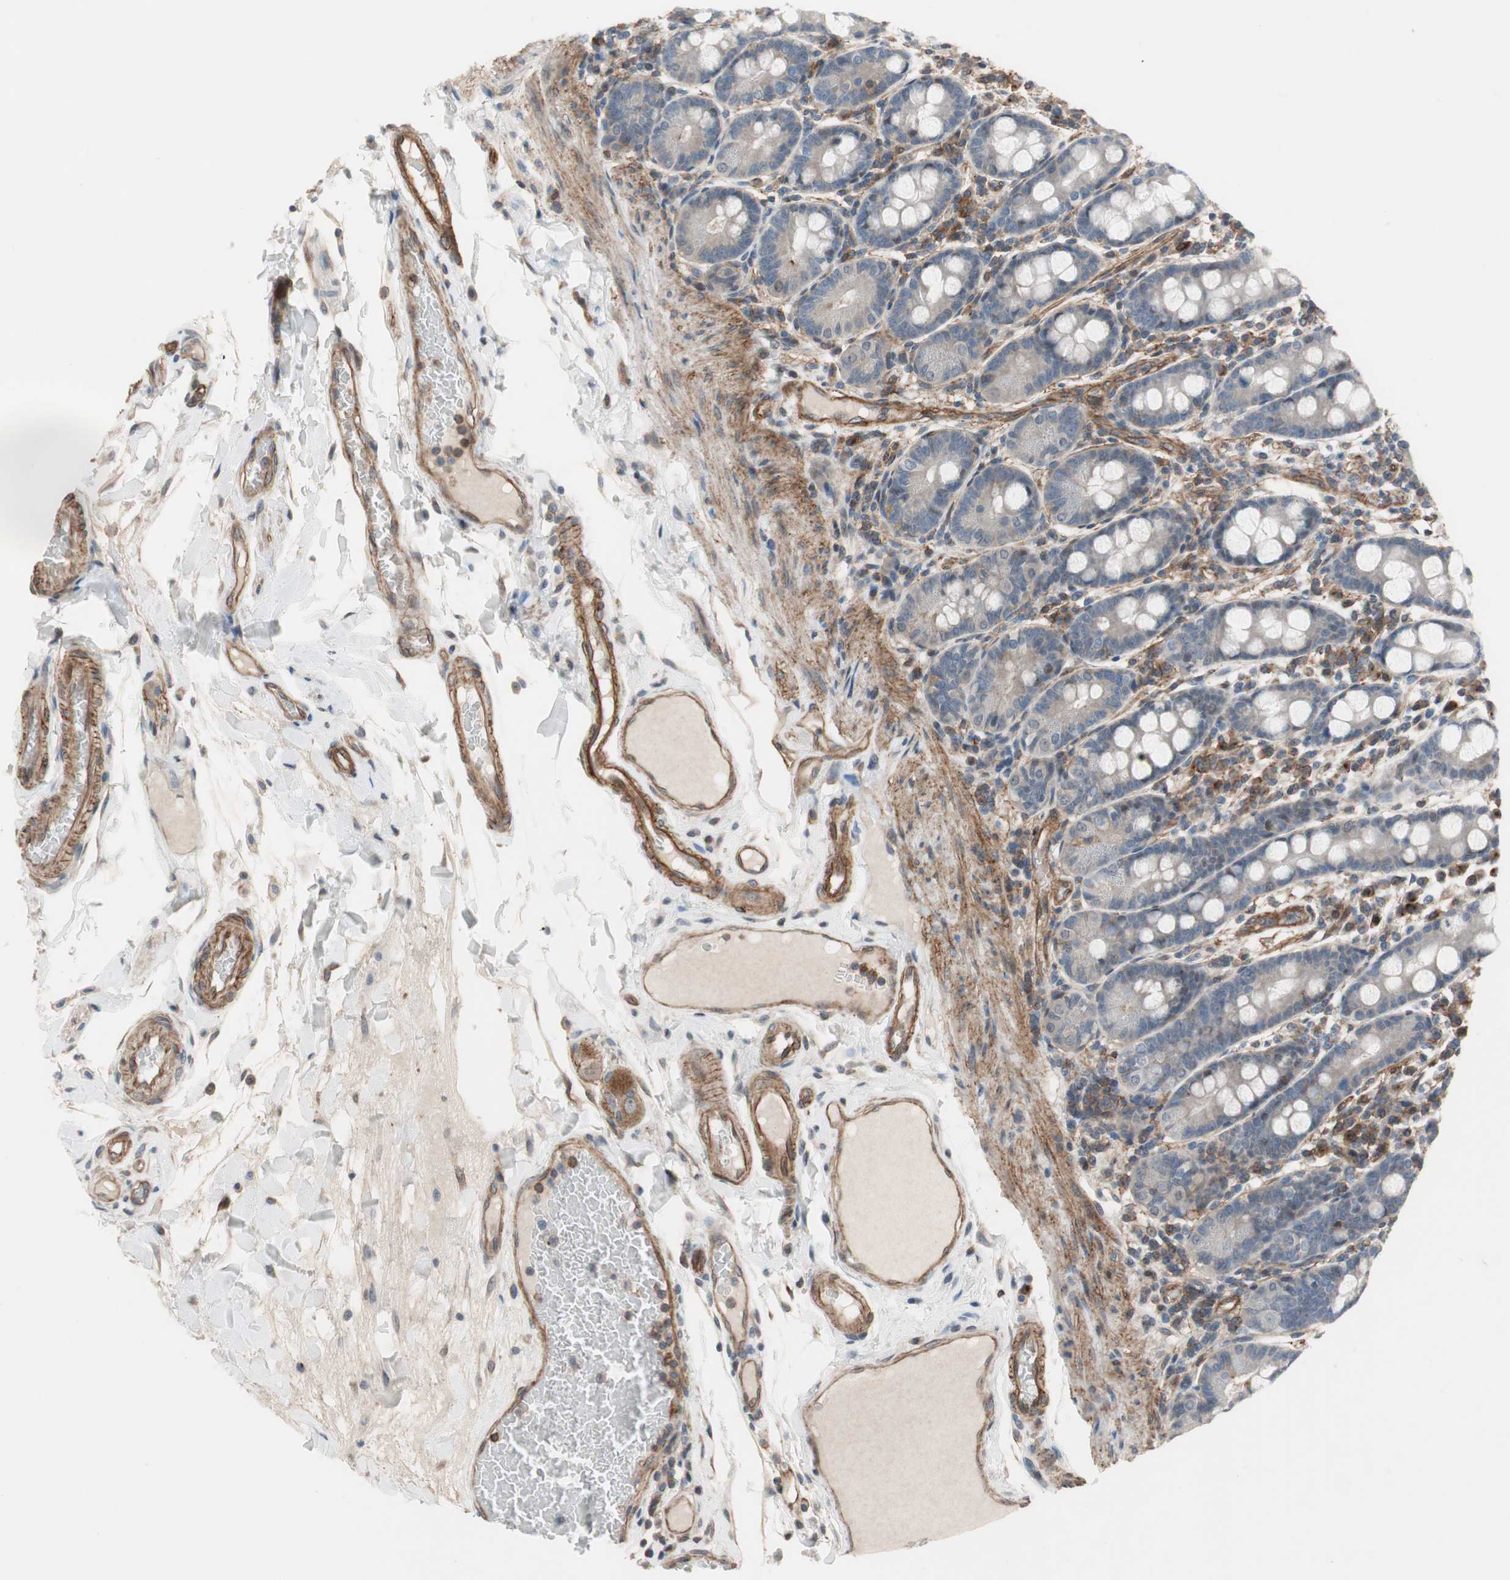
{"staining": {"intensity": "weak", "quantity": "25%-75%", "location": "cytoplasmic/membranous"}, "tissue": "duodenum", "cell_type": "Glandular cells", "image_type": "normal", "snomed": [{"axis": "morphology", "description": "Normal tissue, NOS"}, {"axis": "topography", "description": "Duodenum"}], "caption": "Protein staining displays weak cytoplasmic/membranous positivity in about 25%-75% of glandular cells in normal duodenum.", "gene": "GRHL1", "patient": {"sex": "male", "age": 50}}